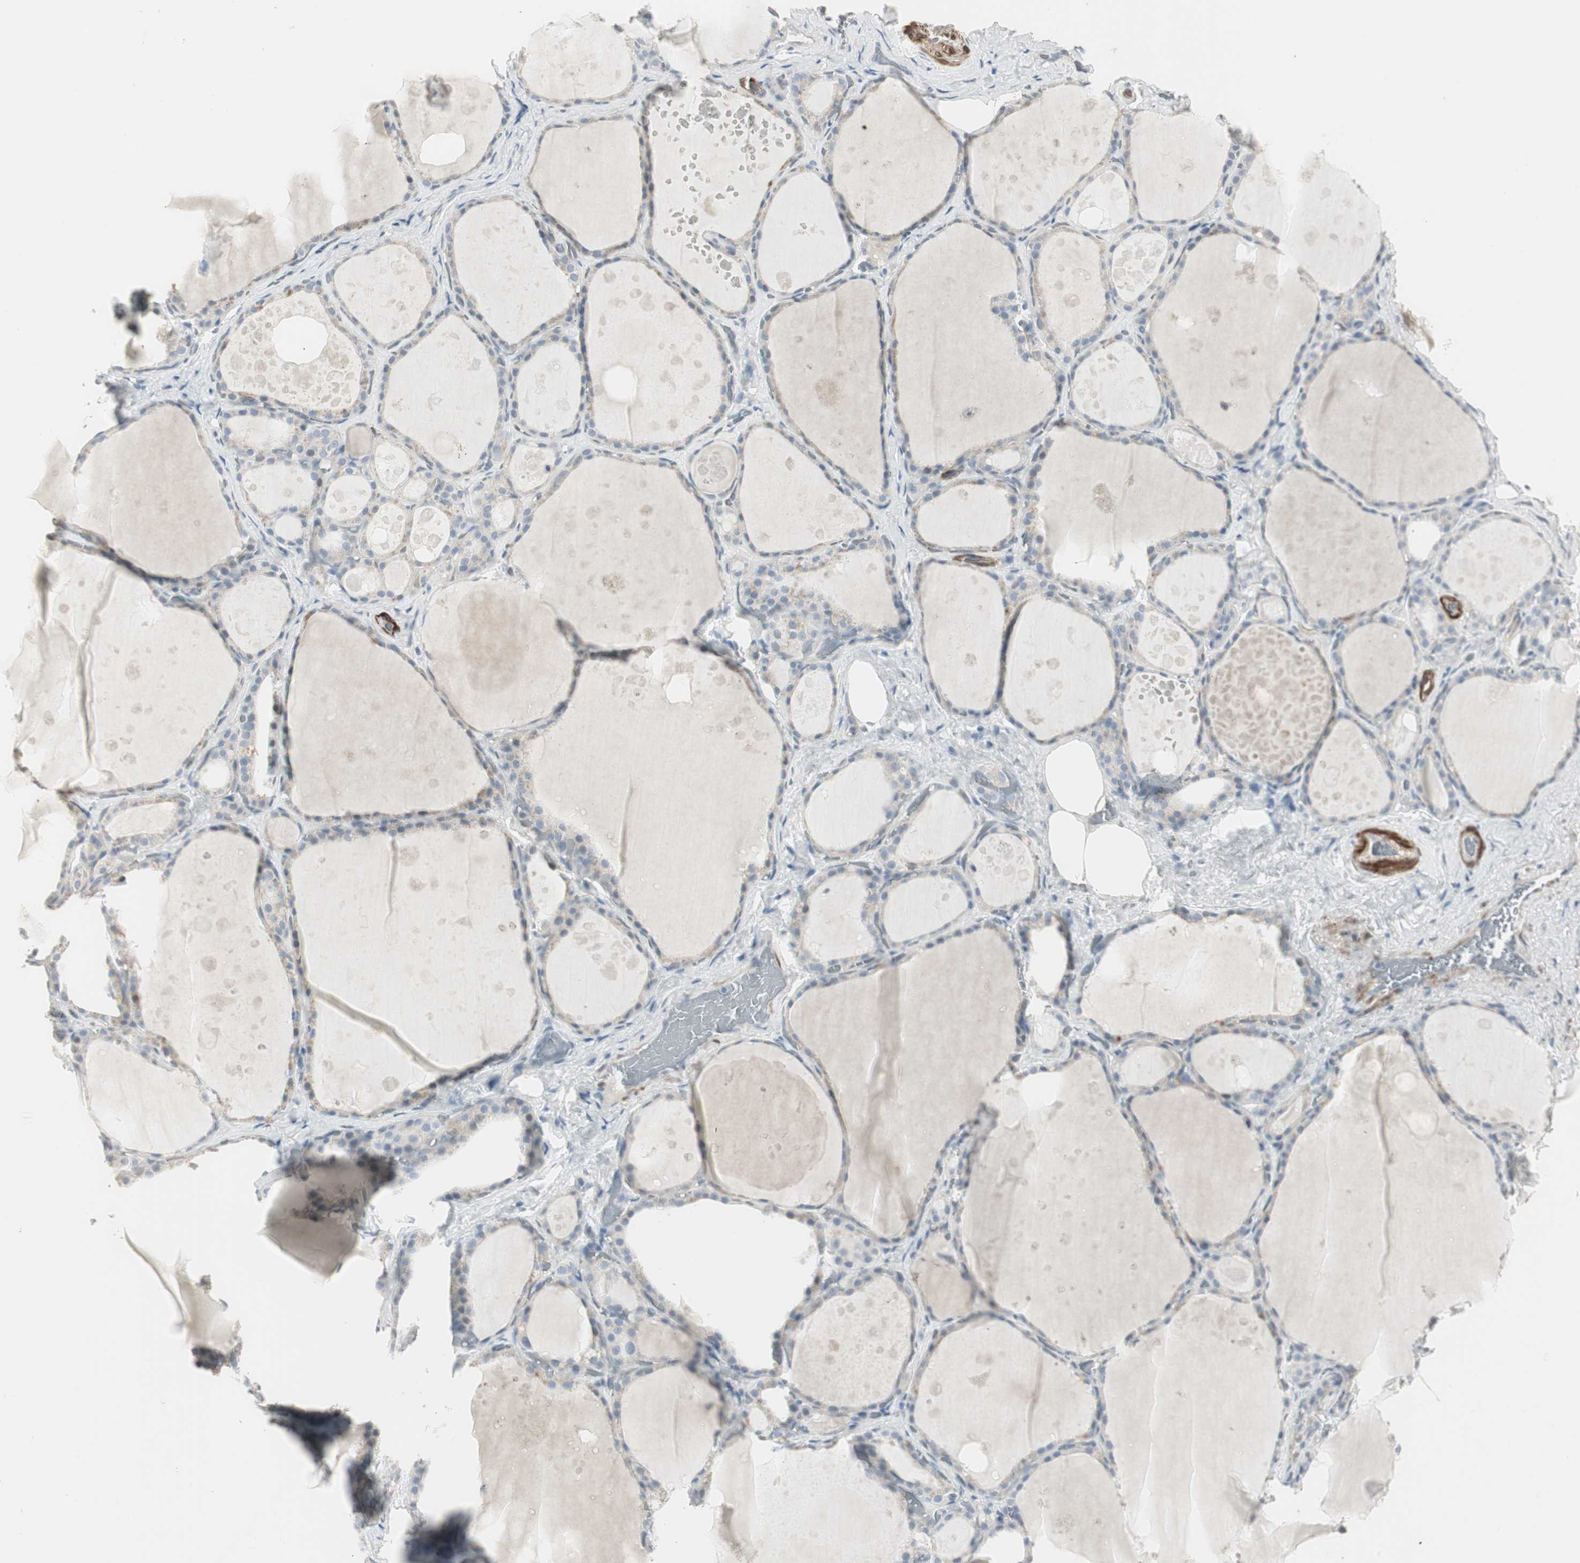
{"staining": {"intensity": "negative", "quantity": "none", "location": "none"}, "tissue": "thyroid gland", "cell_type": "Glandular cells", "image_type": "normal", "snomed": [{"axis": "morphology", "description": "Normal tissue, NOS"}, {"axis": "topography", "description": "Thyroid gland"}], "caption": "A histopathology image of thyroid gland stained for a protein demonstrates no brown staining in glandular cells. Brightfield microscopy of IHC stained with DAB (3,3'-diaminobenzidine) (brown) and hematoxylin (blue), captured at high magnification.", "gene": "DMPK", "patient": {"sex": "male", "age": 61}}